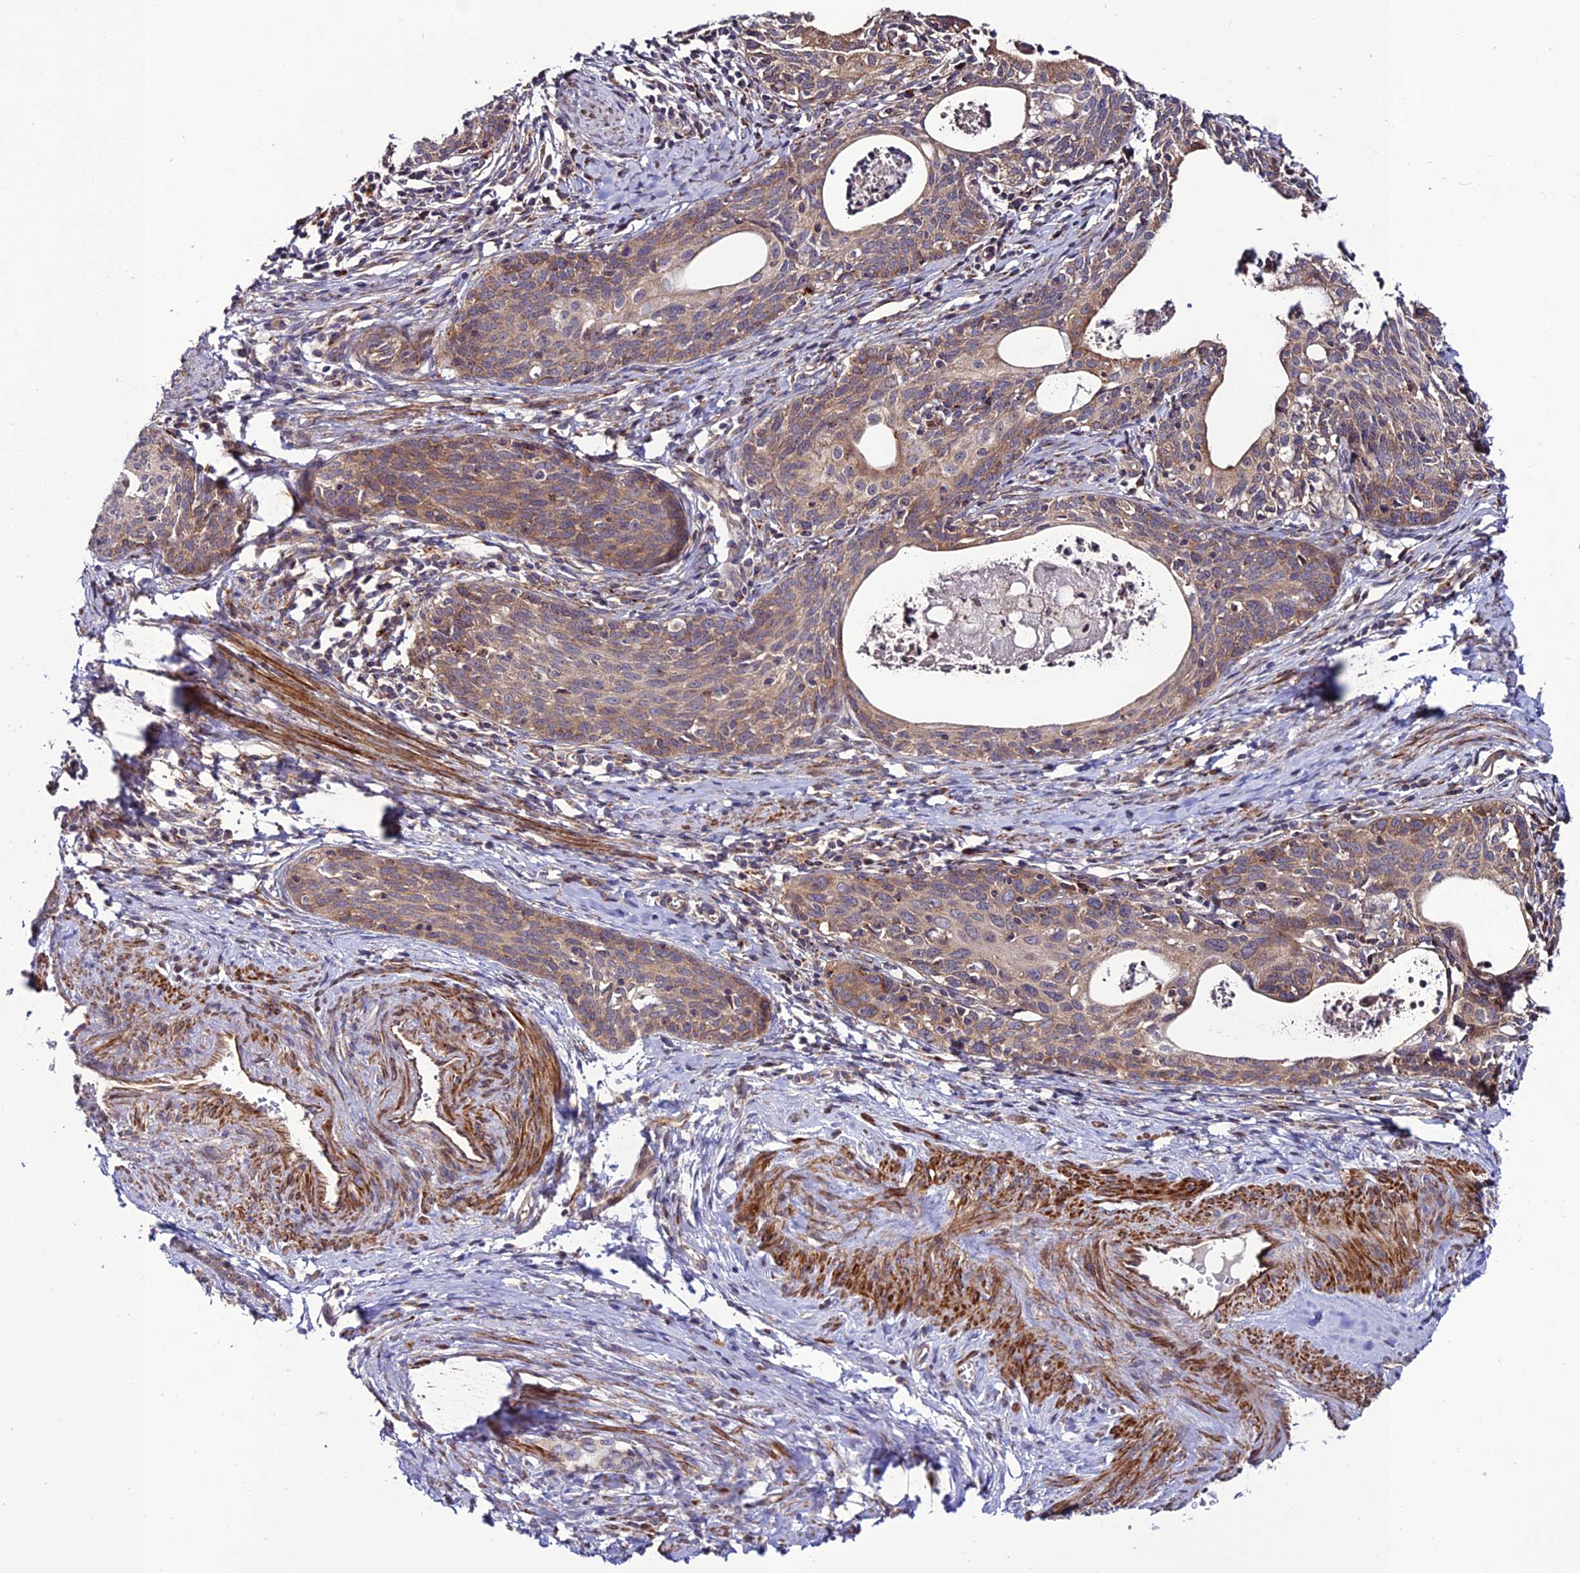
{"staining": {"intensity": "weak", "quantity": "25%-75%", "location": "cytoplasmic/membranous"}, "tissue": "cervical cancer", "cell_type": "Tumor cells", "image_type": "cancer", "snomed": [{"axis": "morphology", "description": "Squamous cell carcinoma, NOS"}, {"axis": "topography", "description": "Cervix"}], "caption": "Protein expression analysis of cervical cancer (squamous cell carcinoma) reveals weak cytoplasmic/membranous positivity in approximately 25%-75% of tumor cells.", "gene": "TNIP3", "patient": {"sex": "female", "age": 52}}